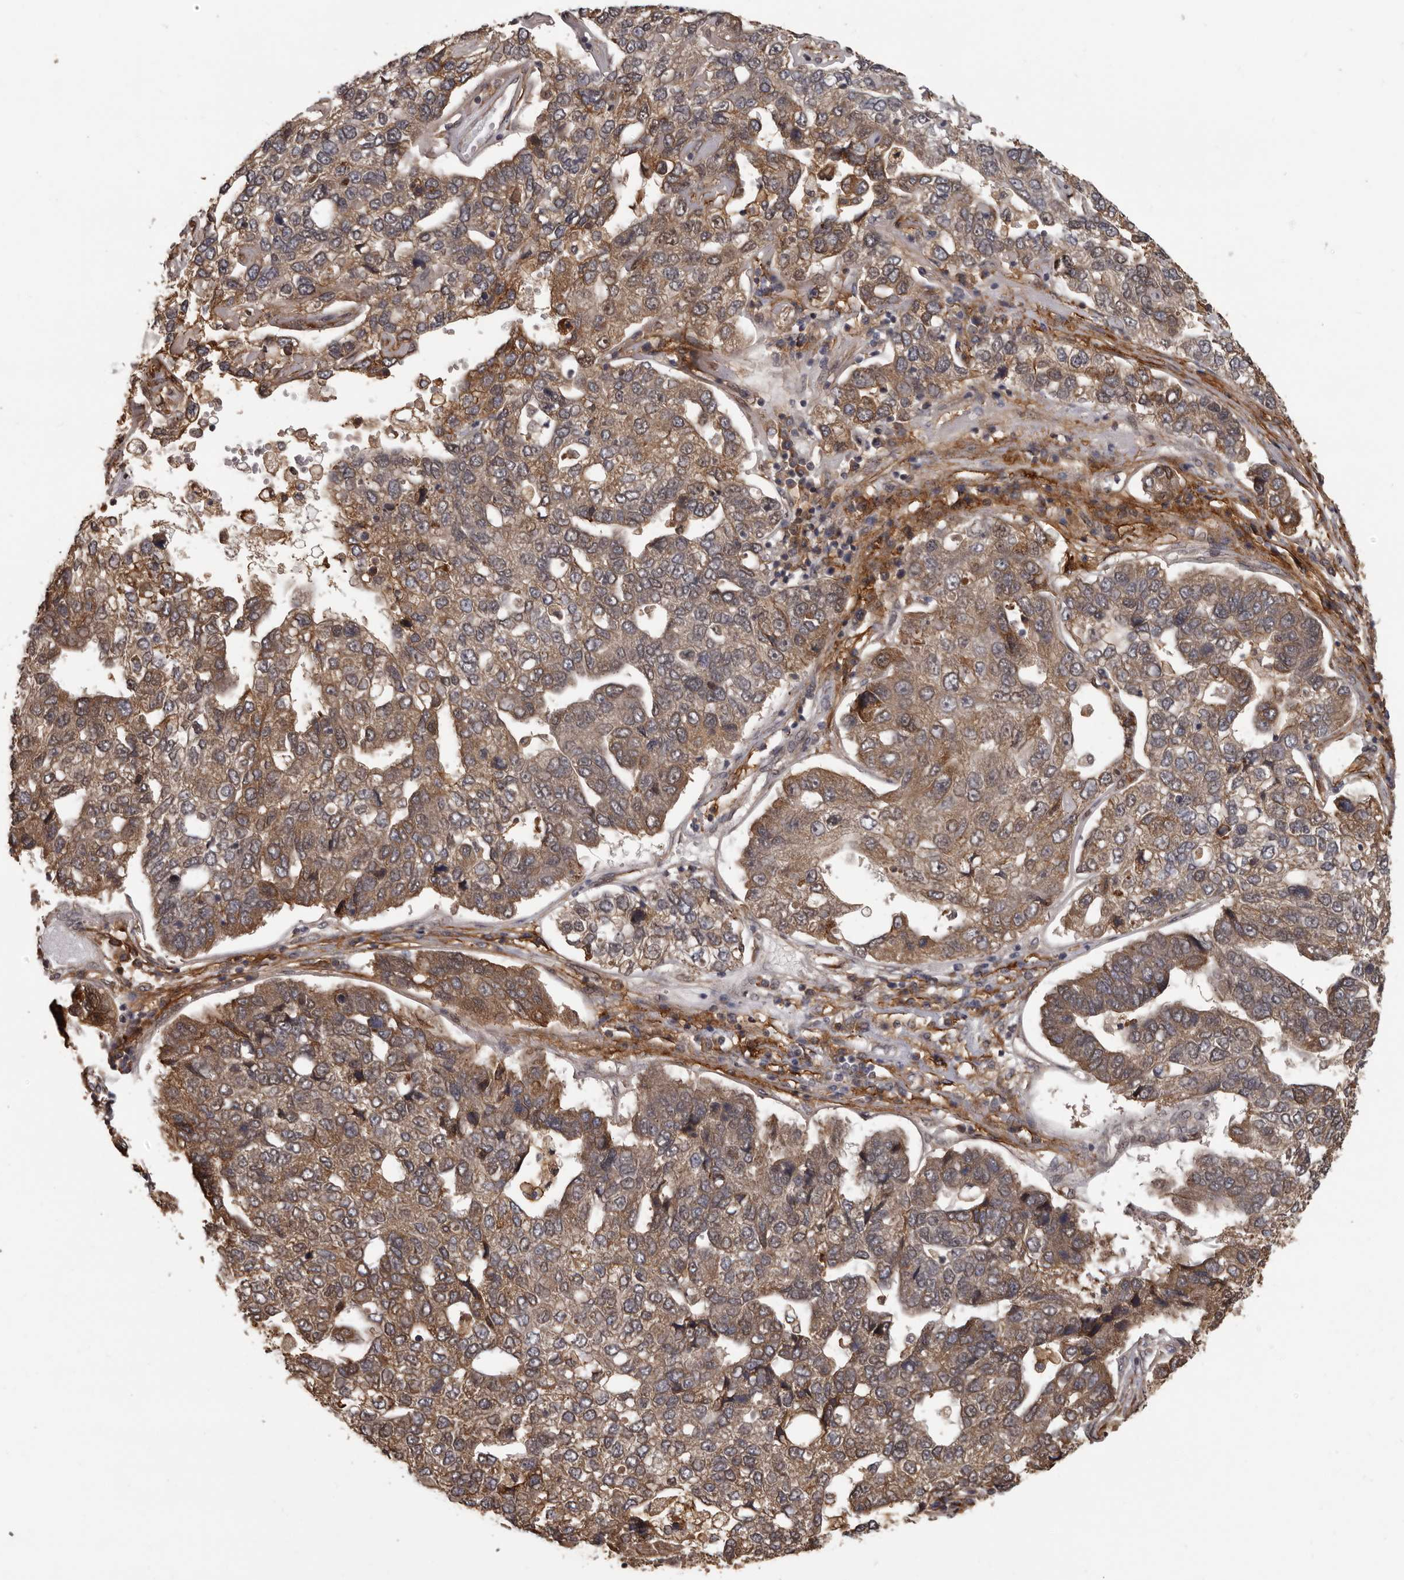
{"staining": {"intensity": "moderate", "quantity": ">75%", "location": "cytoplasmic/membranous"}, "tissue": "pancreatic cancer", "cell_type": "Tumor cells", "image_type": "cancer", "snomed": [{"axis": "morphology", "description": "Adenocarcinoma, NOS"}, {"axis": "topography", "description": "Pancreas"}], "caption": "Immunohistochemical staining of pancreatic adenocarcinoma reveals medium levels of moderate cytoplasmic/membranous expression in about >75% of tumor cells. (brown staining indicates protein expression, while blue staining denotes nuclei).", "gene": "SLITRK6", "patient": {"sex": "female", "age": 61}}